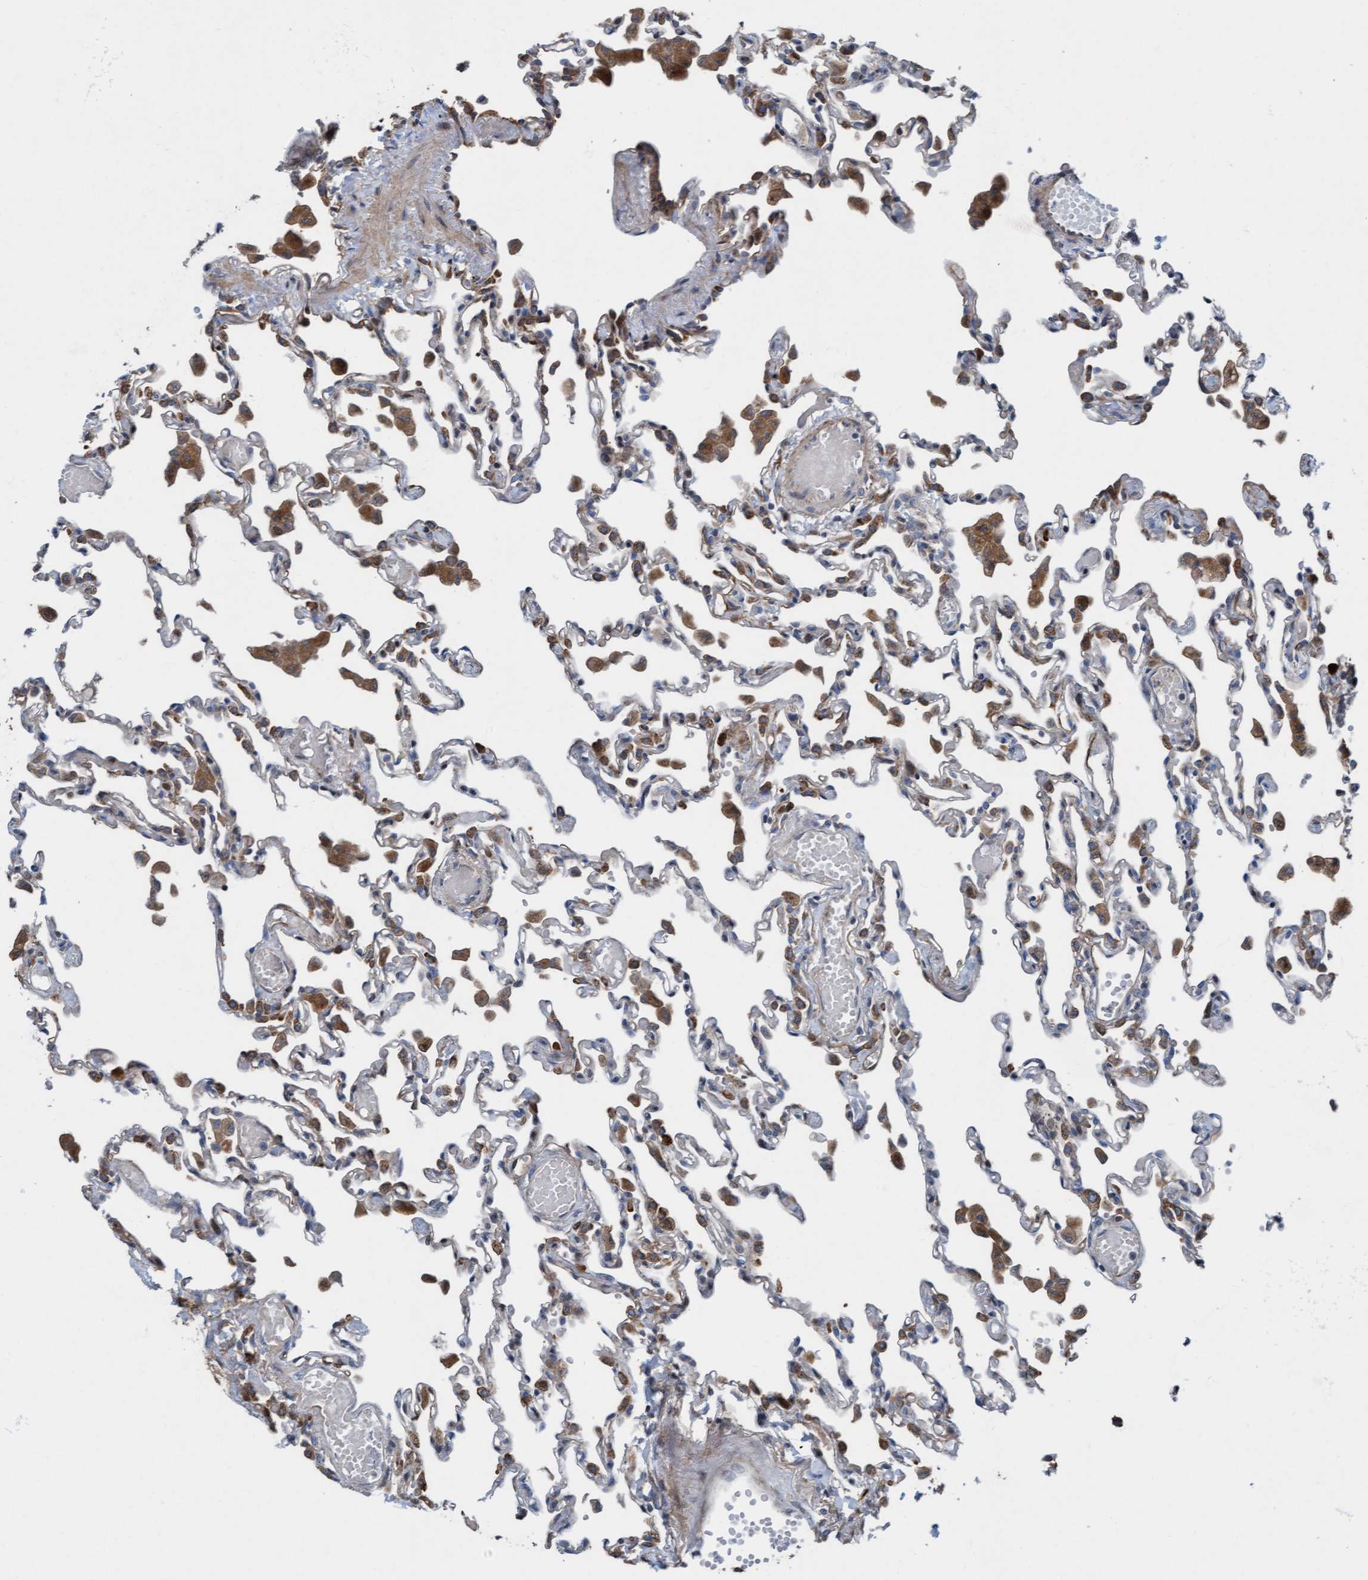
{"staining": {"intensity": "weak", "quantity": "<25%", "location": "cytoplasmic/membranous"}, "tissue": "lung", "cell_type": "Alveolar cells", "image_type": "normal", "snomed": [{"axis": "morphology", "description": "Normal tissue, NOS"}, {"axis": "topography", "description": "Bronchus"}, {"axis": "topography", "description": "Lung"}], "caption": "The histopathology image exhibits no staining of alveolar cells in normal lung.", "gene": "KLHL26", "patient": {"sex": "female", "age": 49}}